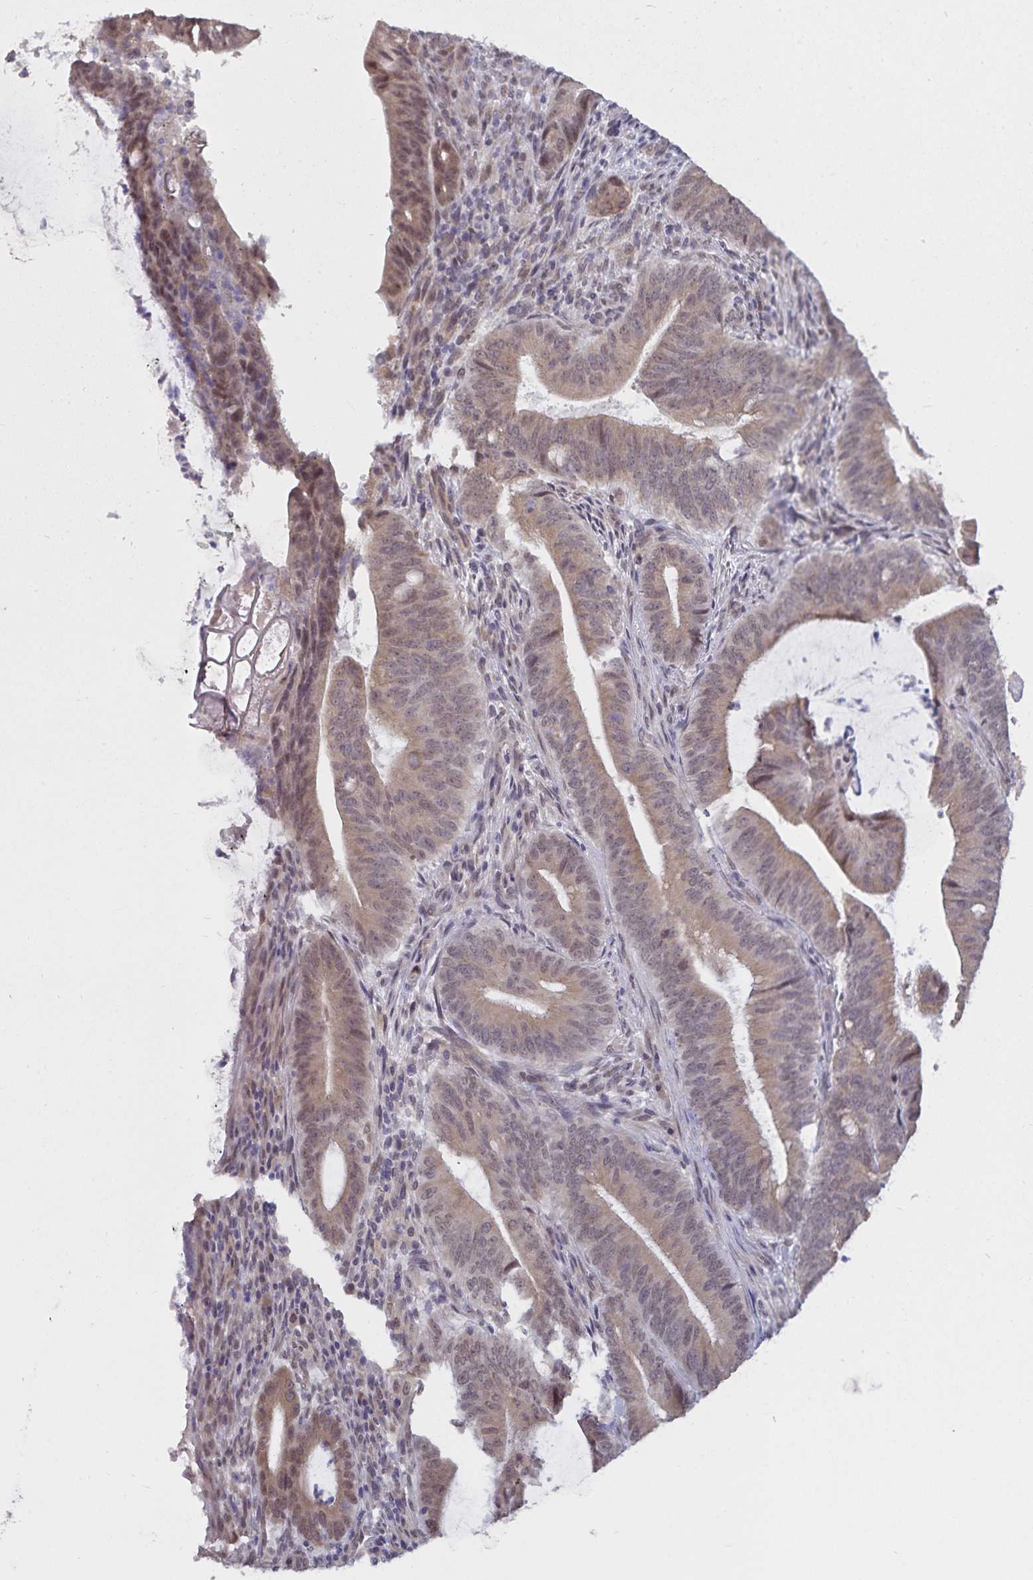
{"staining": {"intensity": "moderate", "quantity": ">75%", "location": "cytoplasmic/membranous"}, "tissue": "colorectal cancer", "cell_type": "Tumor cells", "image_type": "cancer", "snomed": [{"axis": "morphology", "description": "Adenocarcinoma, NOS"}, {"axis": "topography", "description": "Colon"}], "caption": "Human colorectal adenocarcinoma stained with a protein marker reveals moderate staining in tumor cells.", "gene": "ATP2A2", "patient": {"sex": "female", "age": 43}}